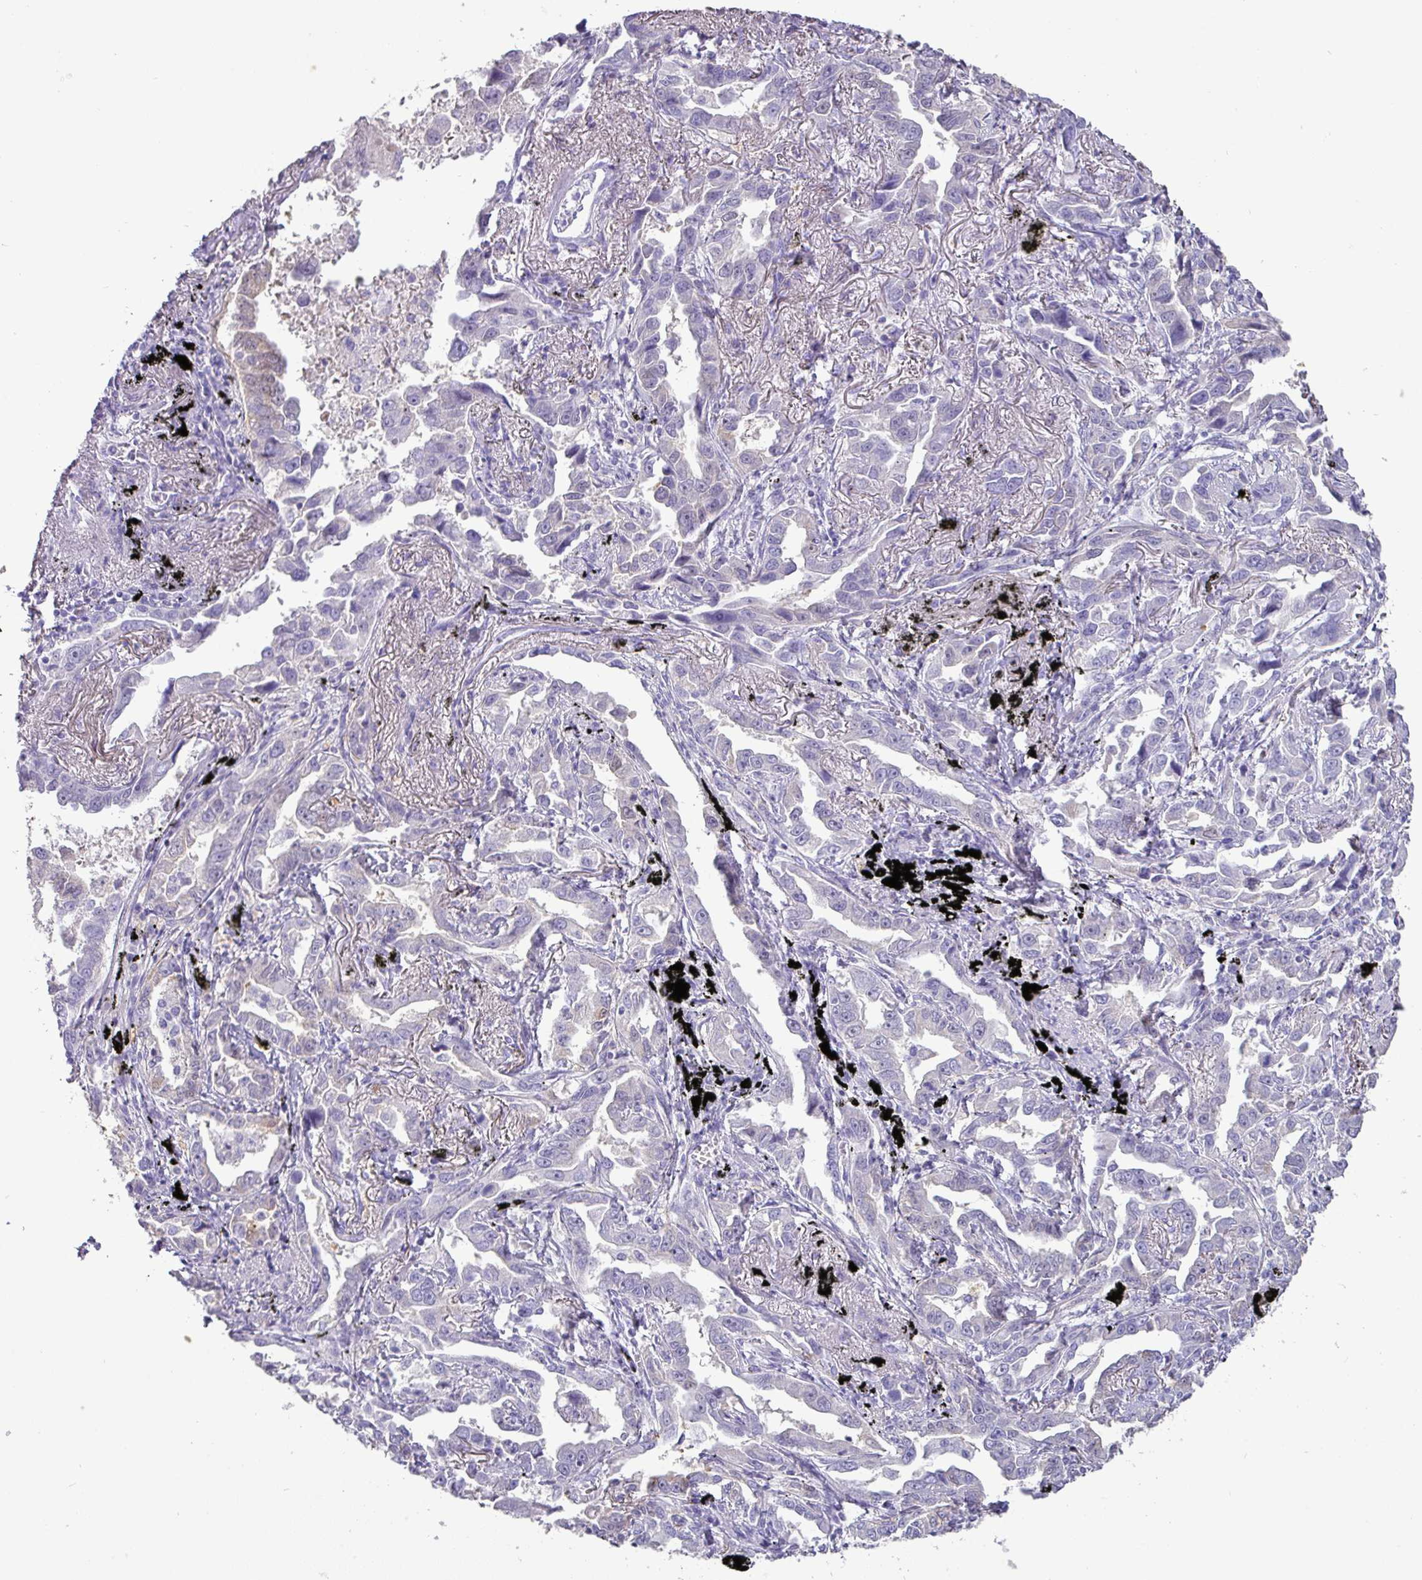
{"staining": {"intensity": "negative", "quantity": "none", "location": "none"}, "tissue": "lung cancer", "cell_type": "Tumor cells", "image_type": "cancer", "snomed": [{"axis": "morphology", "description": "Adenocarcinoma, NOS"}, {"axis": "topography", "description": "Lung"}], "caption": "DAB (3,3'-diaminobenzidine) immunohistochemical staining of lung cancer (adenocarcinoma) demonstrates no significant staining in tumor cells.", "gene": "GSTA3", "patient": {"sex": "male", "age": 67}}